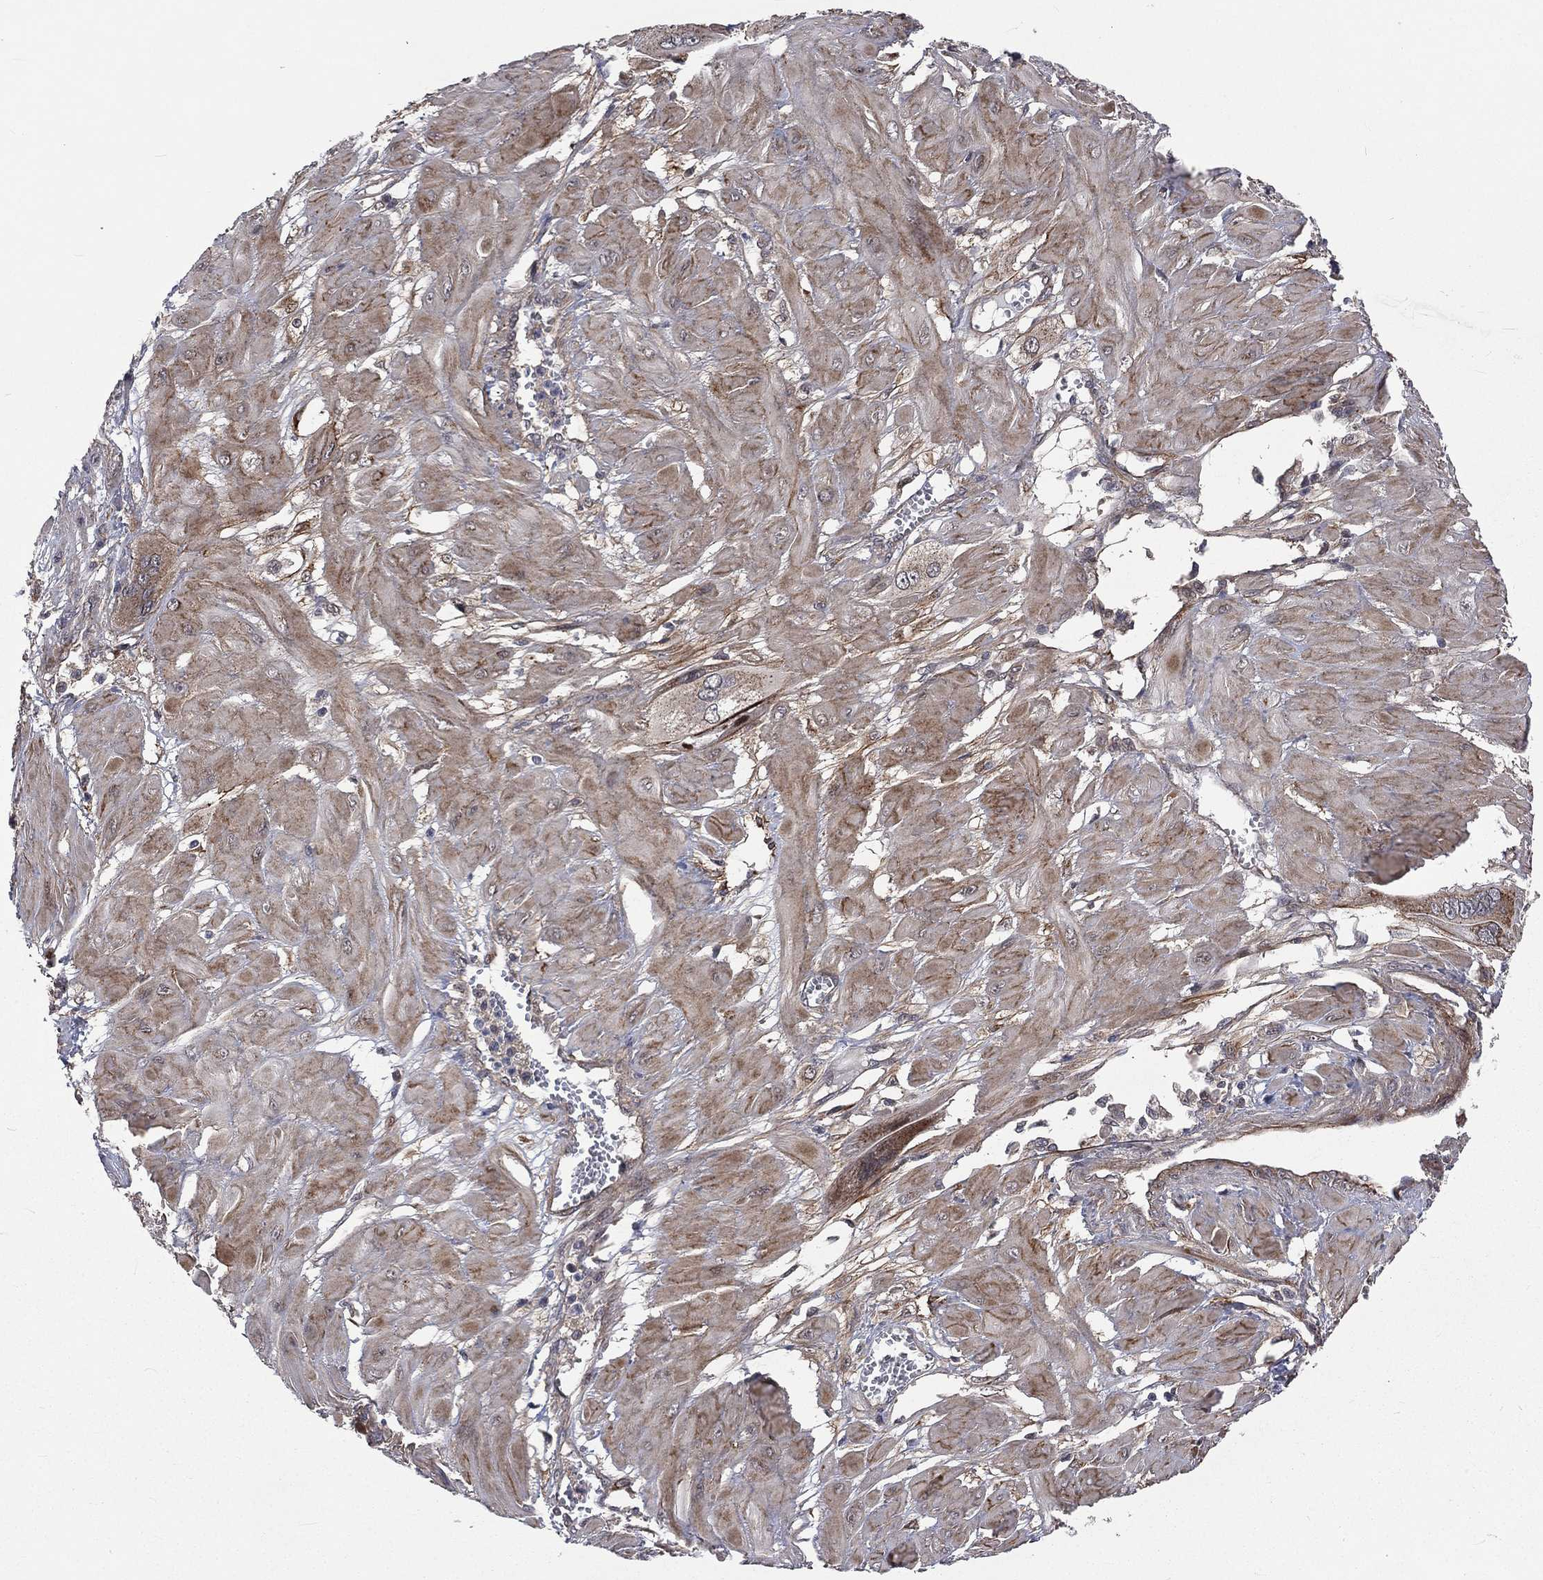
{"staining": {"intensity": "moderate", "quantity": "<25%", "location": "cytoplasmic/membranous"}, "tissue": "cervical cancer", "cell_type": "Tumor cells", "image_type": "cancer", "snomed": [{"axis": "morphology", "description": "Squamous cell carcinoma, NOS"}, {"axis": "topography", "description": "Cervix"}], "caption": "A brown stain labels moderate cytoplasmic/membranous expression of a protein in human cervical cancer tumor cells. The staining was performed using DAB, with brown indicating positive protein expression. Nuclei are stained blue with hematoxylin.", "gene": "ARL3", "patient": {"sex": "female", "age": 34}}